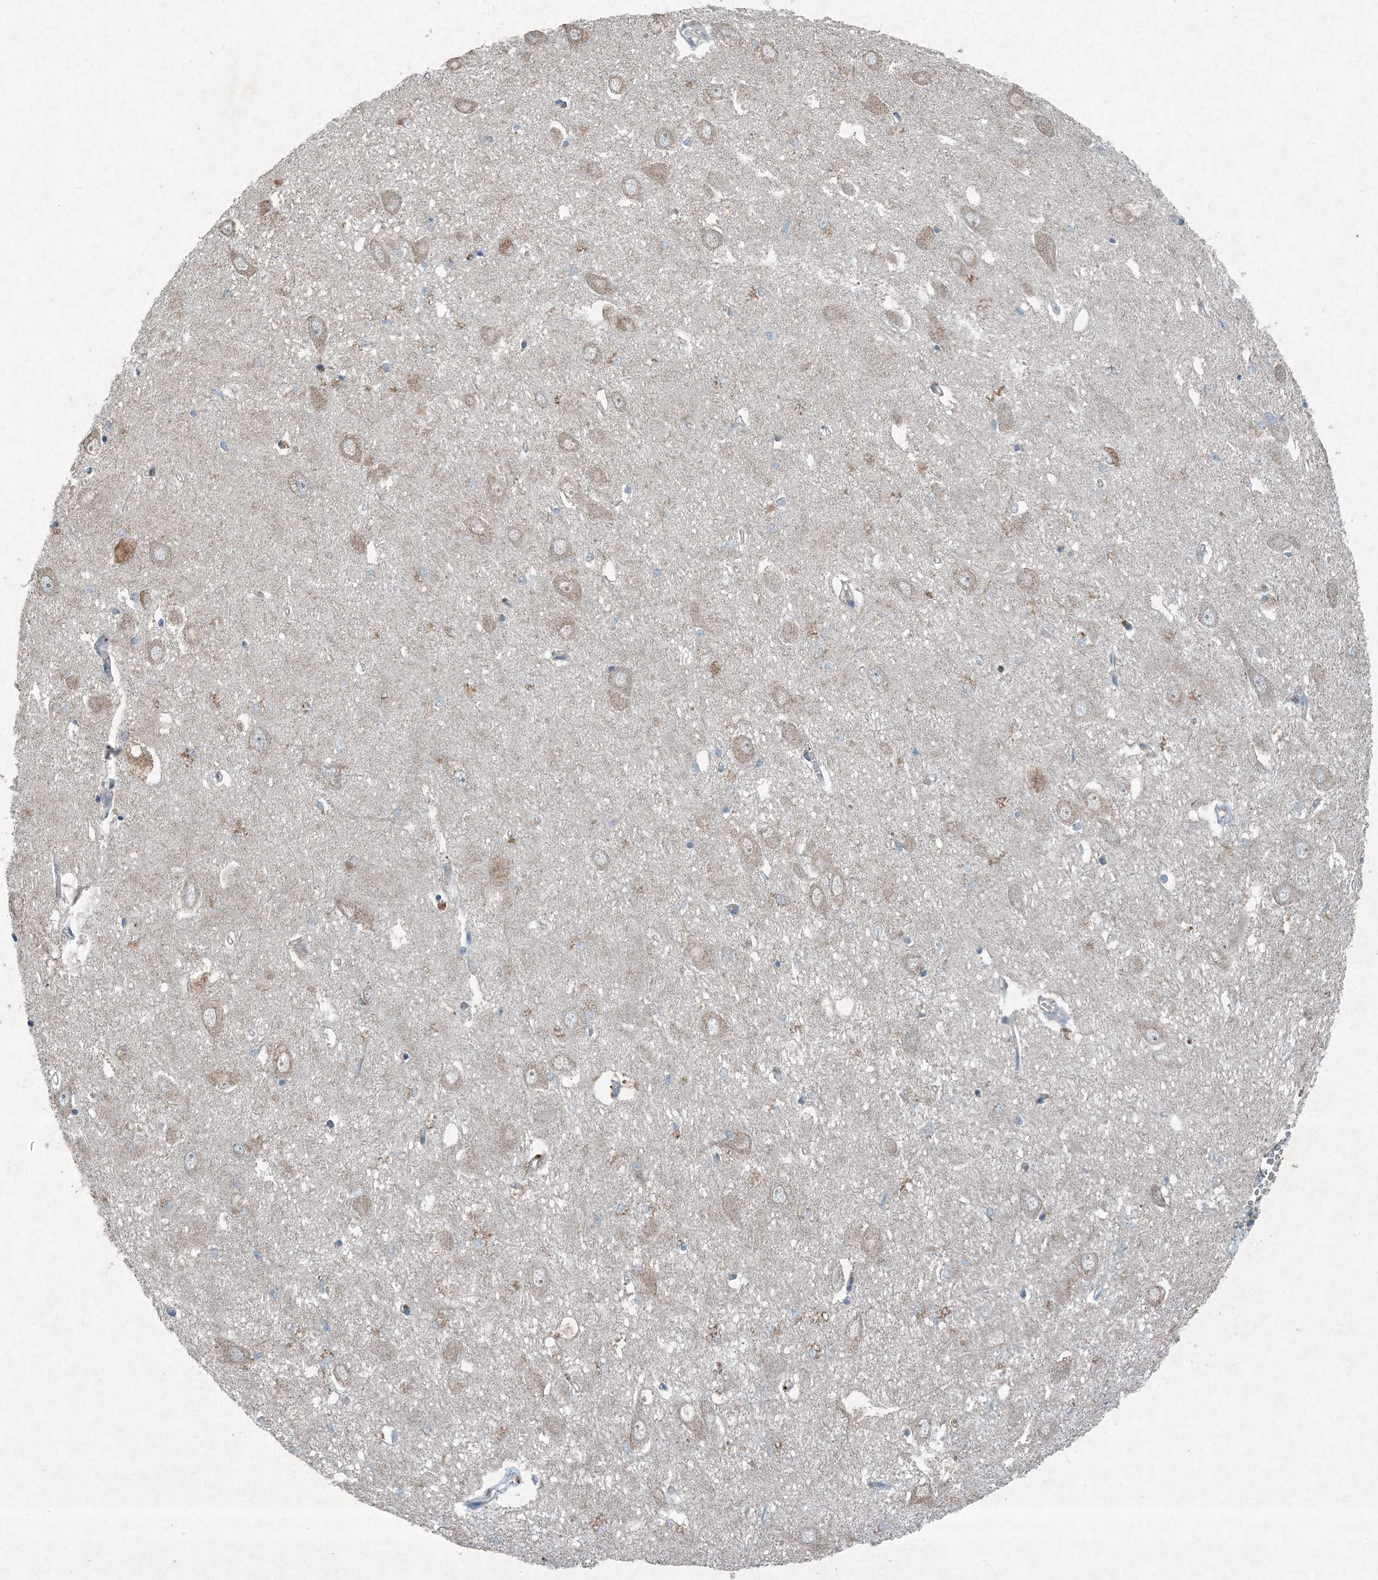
{"staining": {"intensity": "weak", "quantity": "<25%", "location": "cytoplasmic/membranous"}, "tissue": "hippocampus", "cell_type": "Glial cells", "image_type": "normal", "snomed": [{"axis": "morphology", "description": "Normal tissue, NOS"}, {"axis": "topography", "description": "Hippocampus"}], "caption": "This image is of unremarkable hippocampus stained with IHC to label a protein in brown with the nuclei are counter-stained blue. There is no expression in glial cells.", "gene": "APOM", "patient": {"sex": "female", "age": 64}}